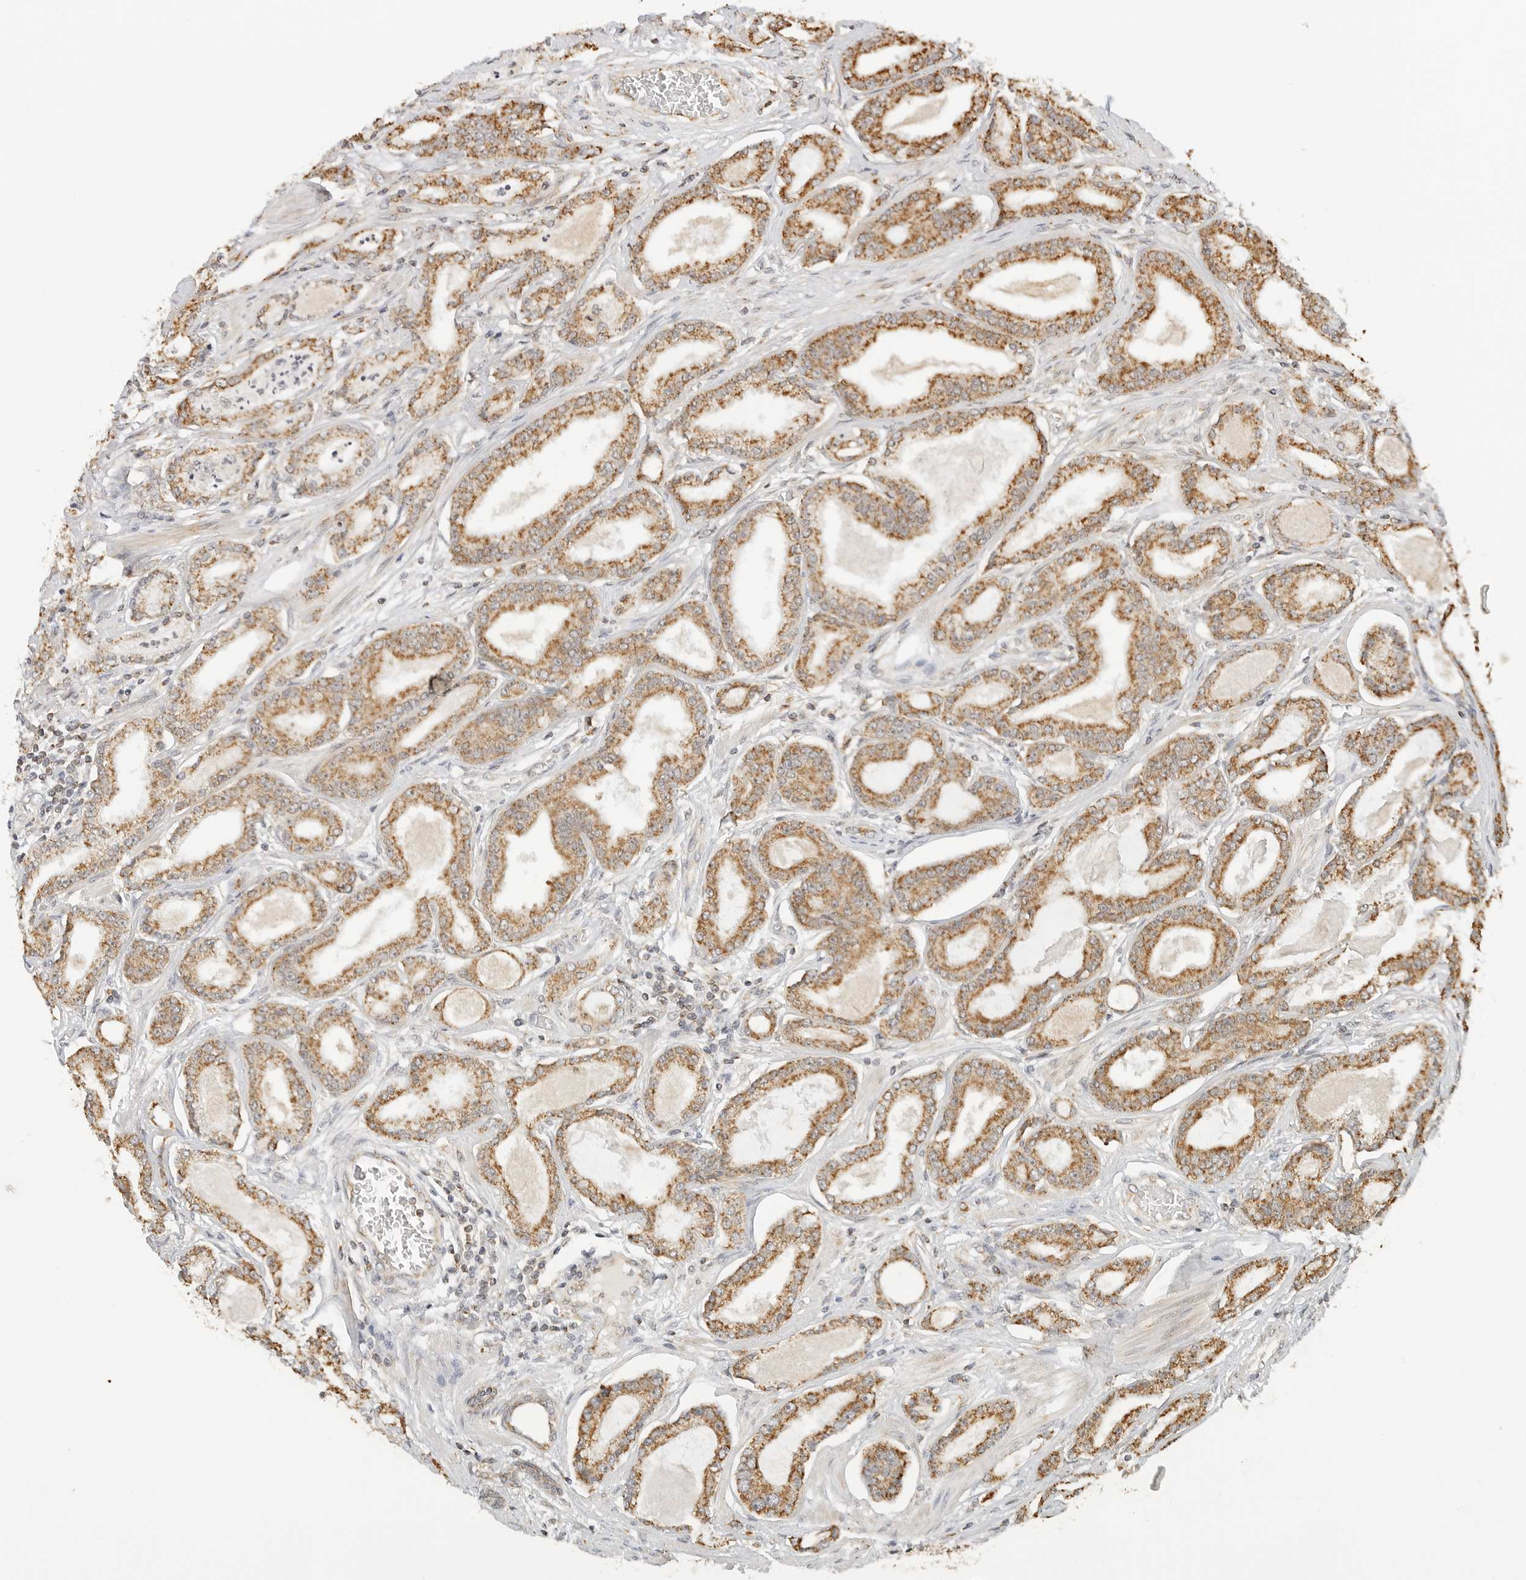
{"staining": {"intensity": "moderate", "quantity": ">75%", "location": "cytoplasmic/membranous"}, "tissue": "prostate cancer", "cell_type": "Tumor cells", "image_type": "cancer", "snomed": [{"axis": "morphology", "description": "Adenocarcinoma, Low grade"}, {"axis": "topography", "description": "Prostate"}], "caption": "Human low-grade adenocarcinoma (prostate) stained with a brown dye exhibits moderate cytoplasmic/membranous positive positivity in about >75% of tumor cells.", "gene": "ATL1", "patient": {"sex": "male", "age": 60}}